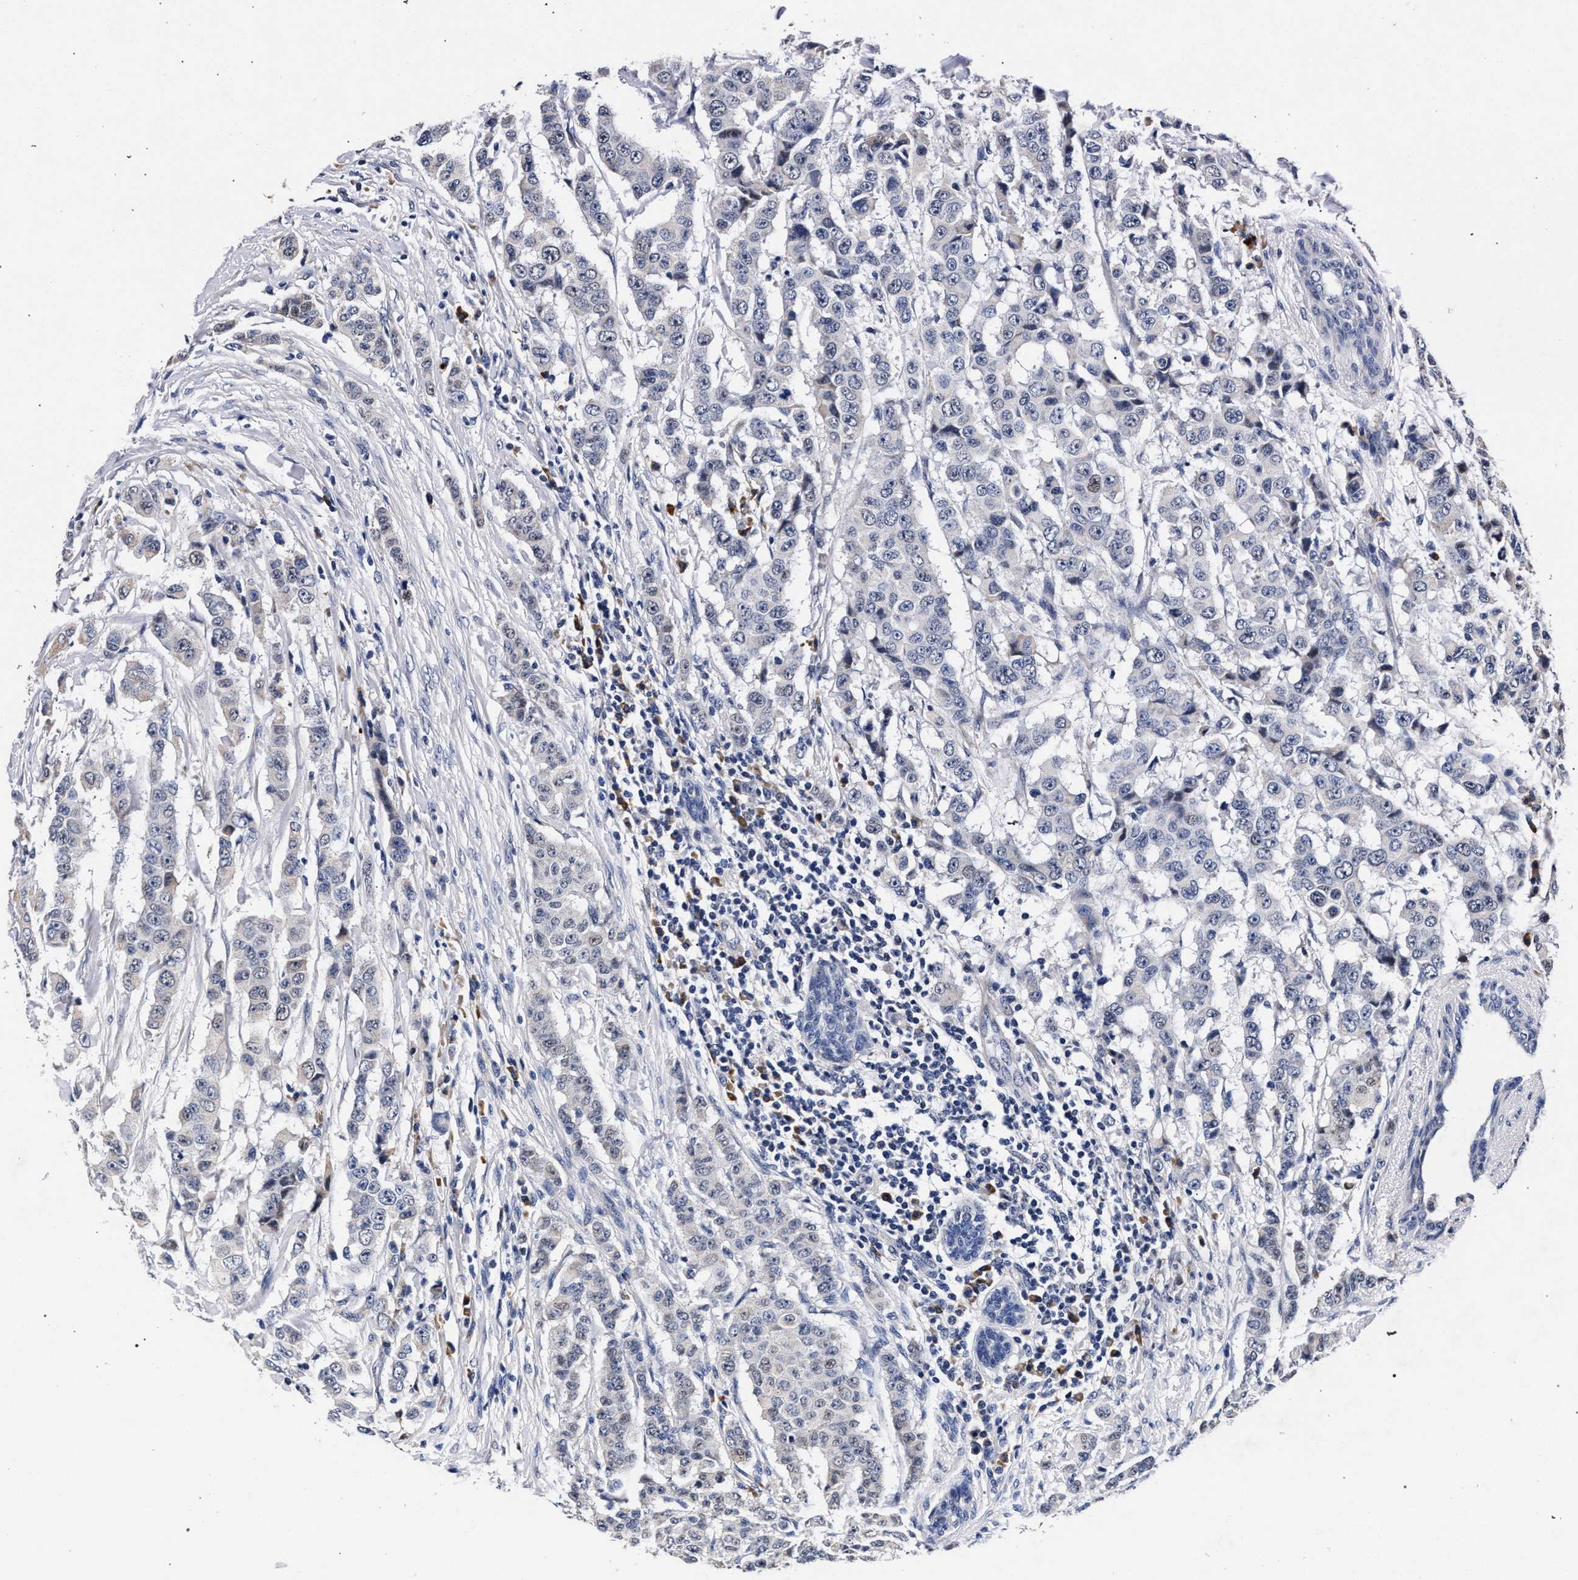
{"staining": {"intensity": "negative", "quantity": "none", "location": "none"}, "tissue": "breast cancer", "cell_type": "Tumor cells", "image_type": "cancer", "snomed": [{"axis": "morphology", "description": "Duct carcinoma"}, {"axis": "topography", "description": "Breast"}], "caption": "DAB (3,3'-diaminobenzidine) immunohistochemical staining of human breast cancer (invasive ductal carcinoma) displays no significant positivity in tumor cells.", "gene": "CFAP95", "patient": {"sex": "female", "age": 40}}